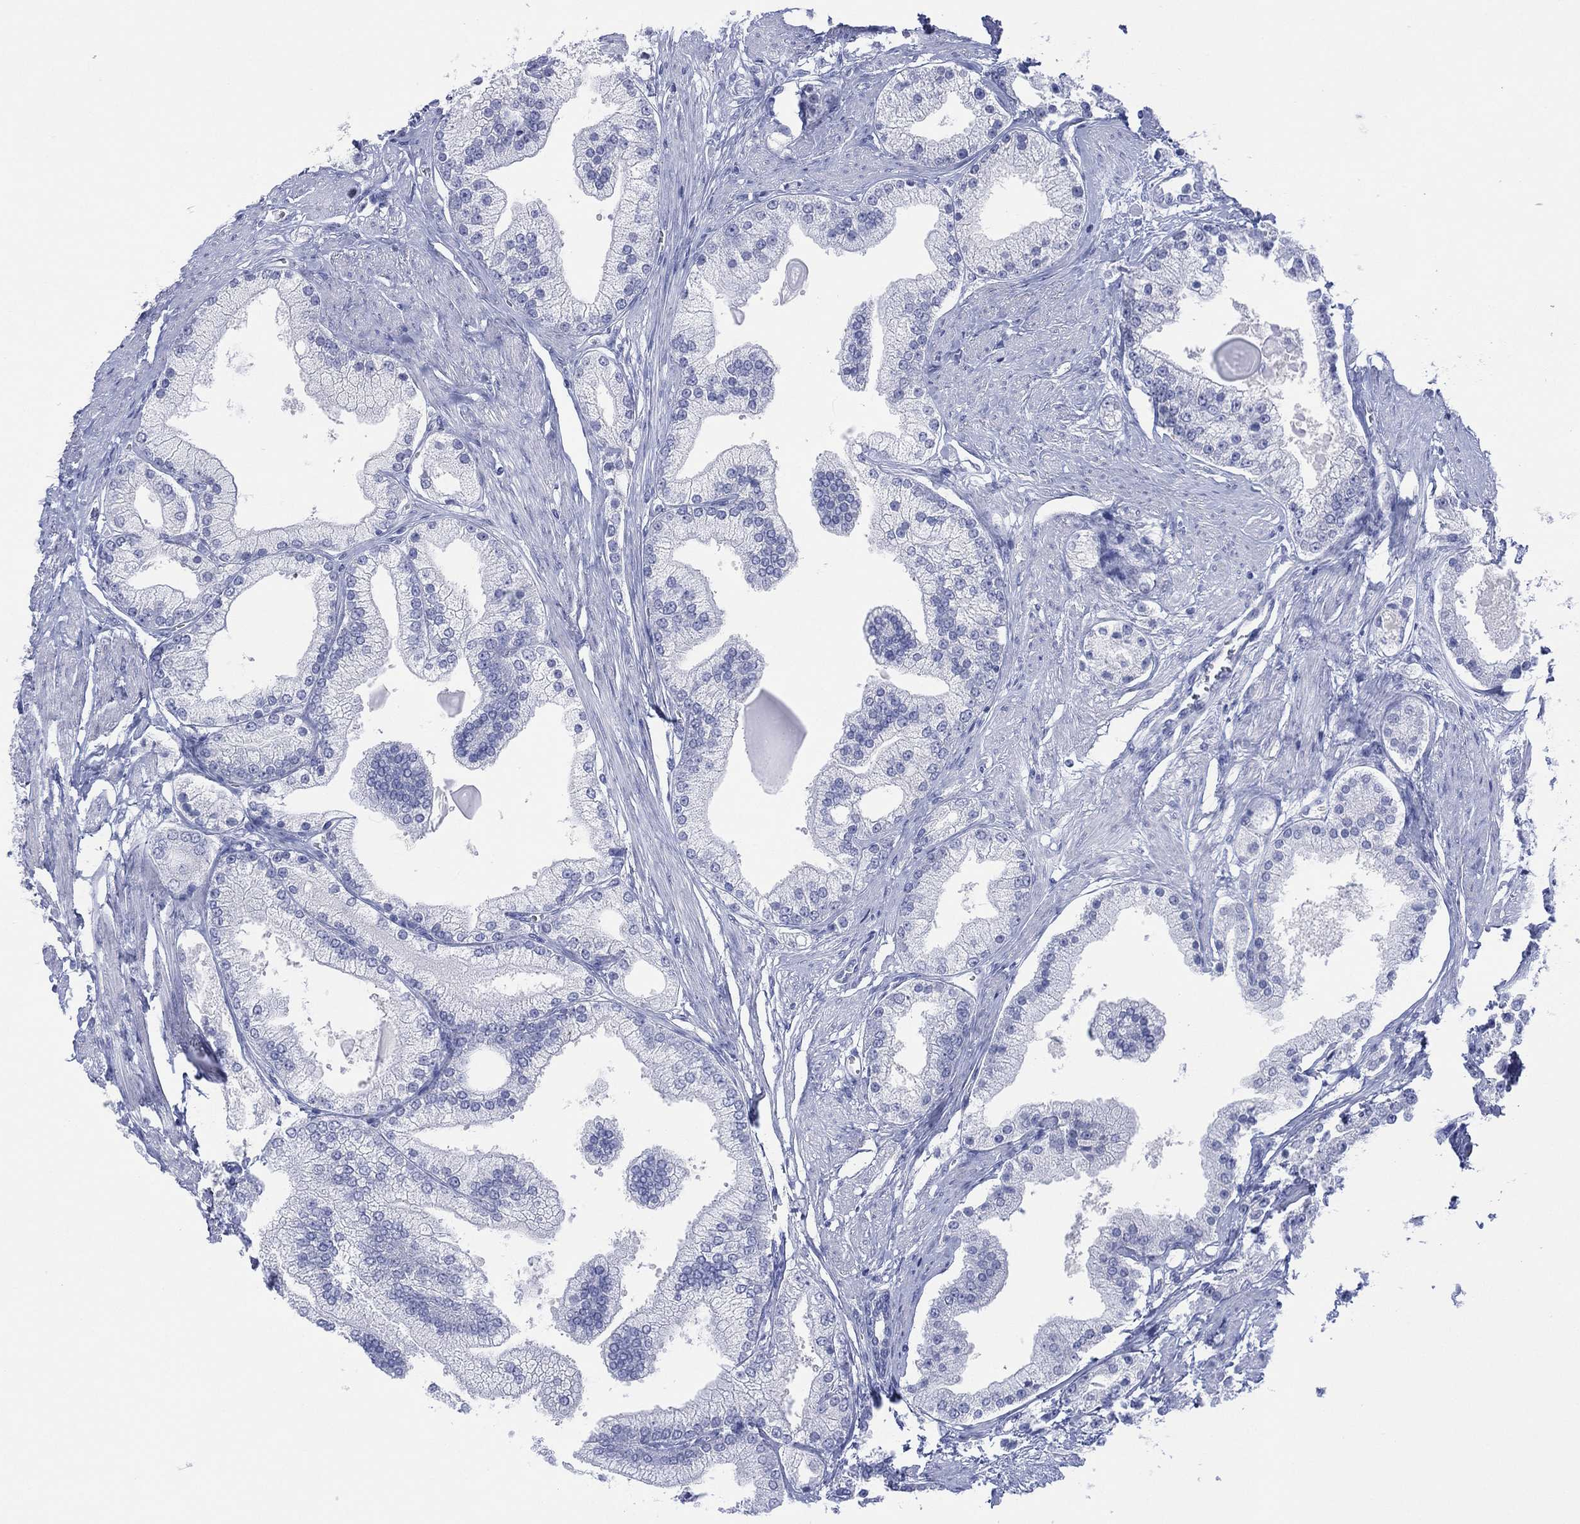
{"staining": {"intensity": "negative", "quantity": "none", "location": "none"}, "tissue": "prostate cancer", "cell_type": "Tumor cells", "image_type": "cancer", "snomed": [{"axis": "morphology", "description": "Adenocarcinoma, NOS"}, {"axis": "topography", "description": "Prostate and seminal vesicle, NOS"}, {"axis": "topography", "description": "Prostate"}], "caption": "Adenocarcinoma (prostate) was stained to show a protein in brown. There is no significant expression in tumor cells. (DAB immunohistochemistry with hematoxylin counter stain).", "gene": "DSG1", "patient": {"sex": "male", "age": 67}}